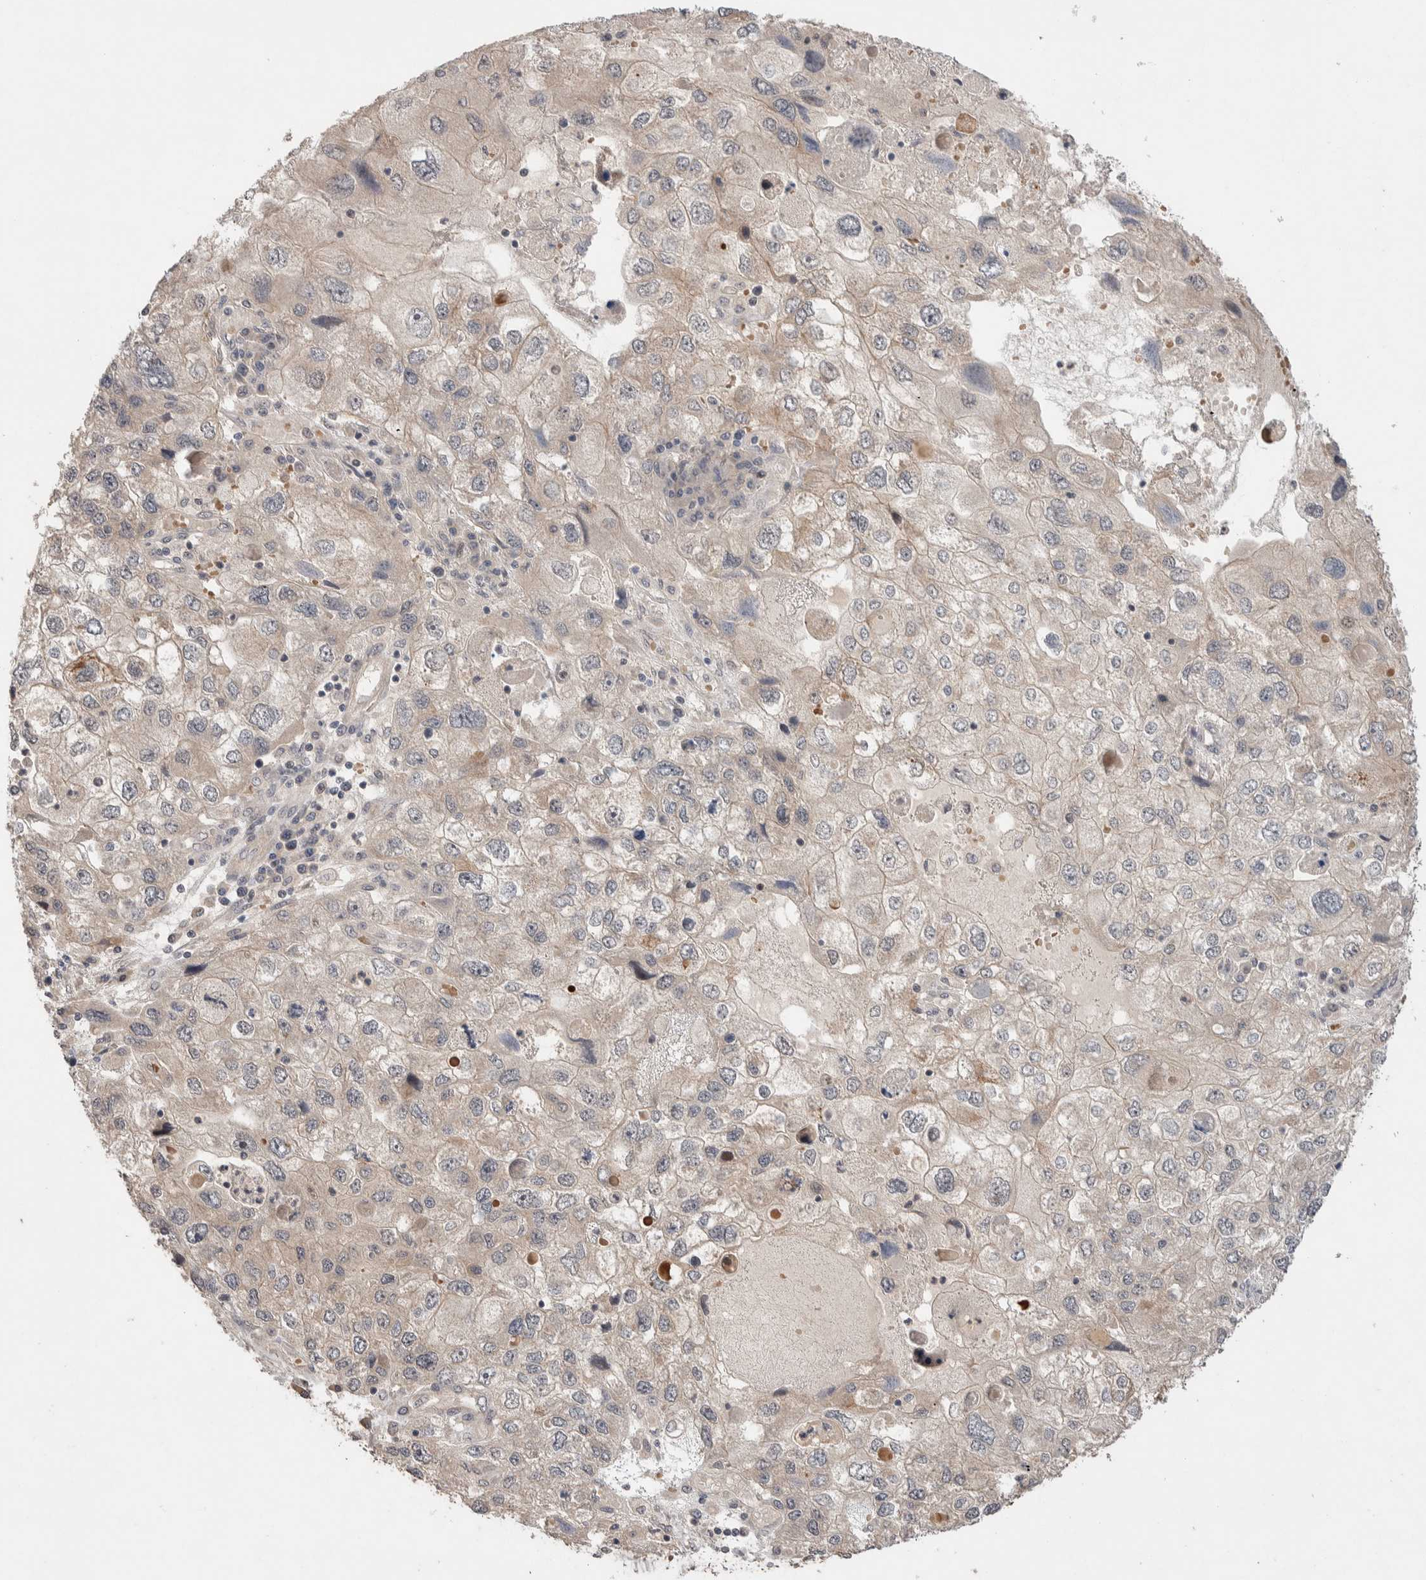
{"staining": {"intensity": "weak", "quantity": "<25%", "location": "cytoplasmic/membranous"}, "tissue": "endometrial cancer", "cell_type": "Tumor cells", "image_type": "cancer", "snomed": [{"axis": "morphology", "description": "Adenocarcinoma, NOS"}, {"axis": "topography", "description": "Endometrium"}], "caption": "There is no significant expression in tumor cells of adenocarcinoma (endometrial).", "gene": "CASK", "patient": {"sex": "female", "age": 49}}